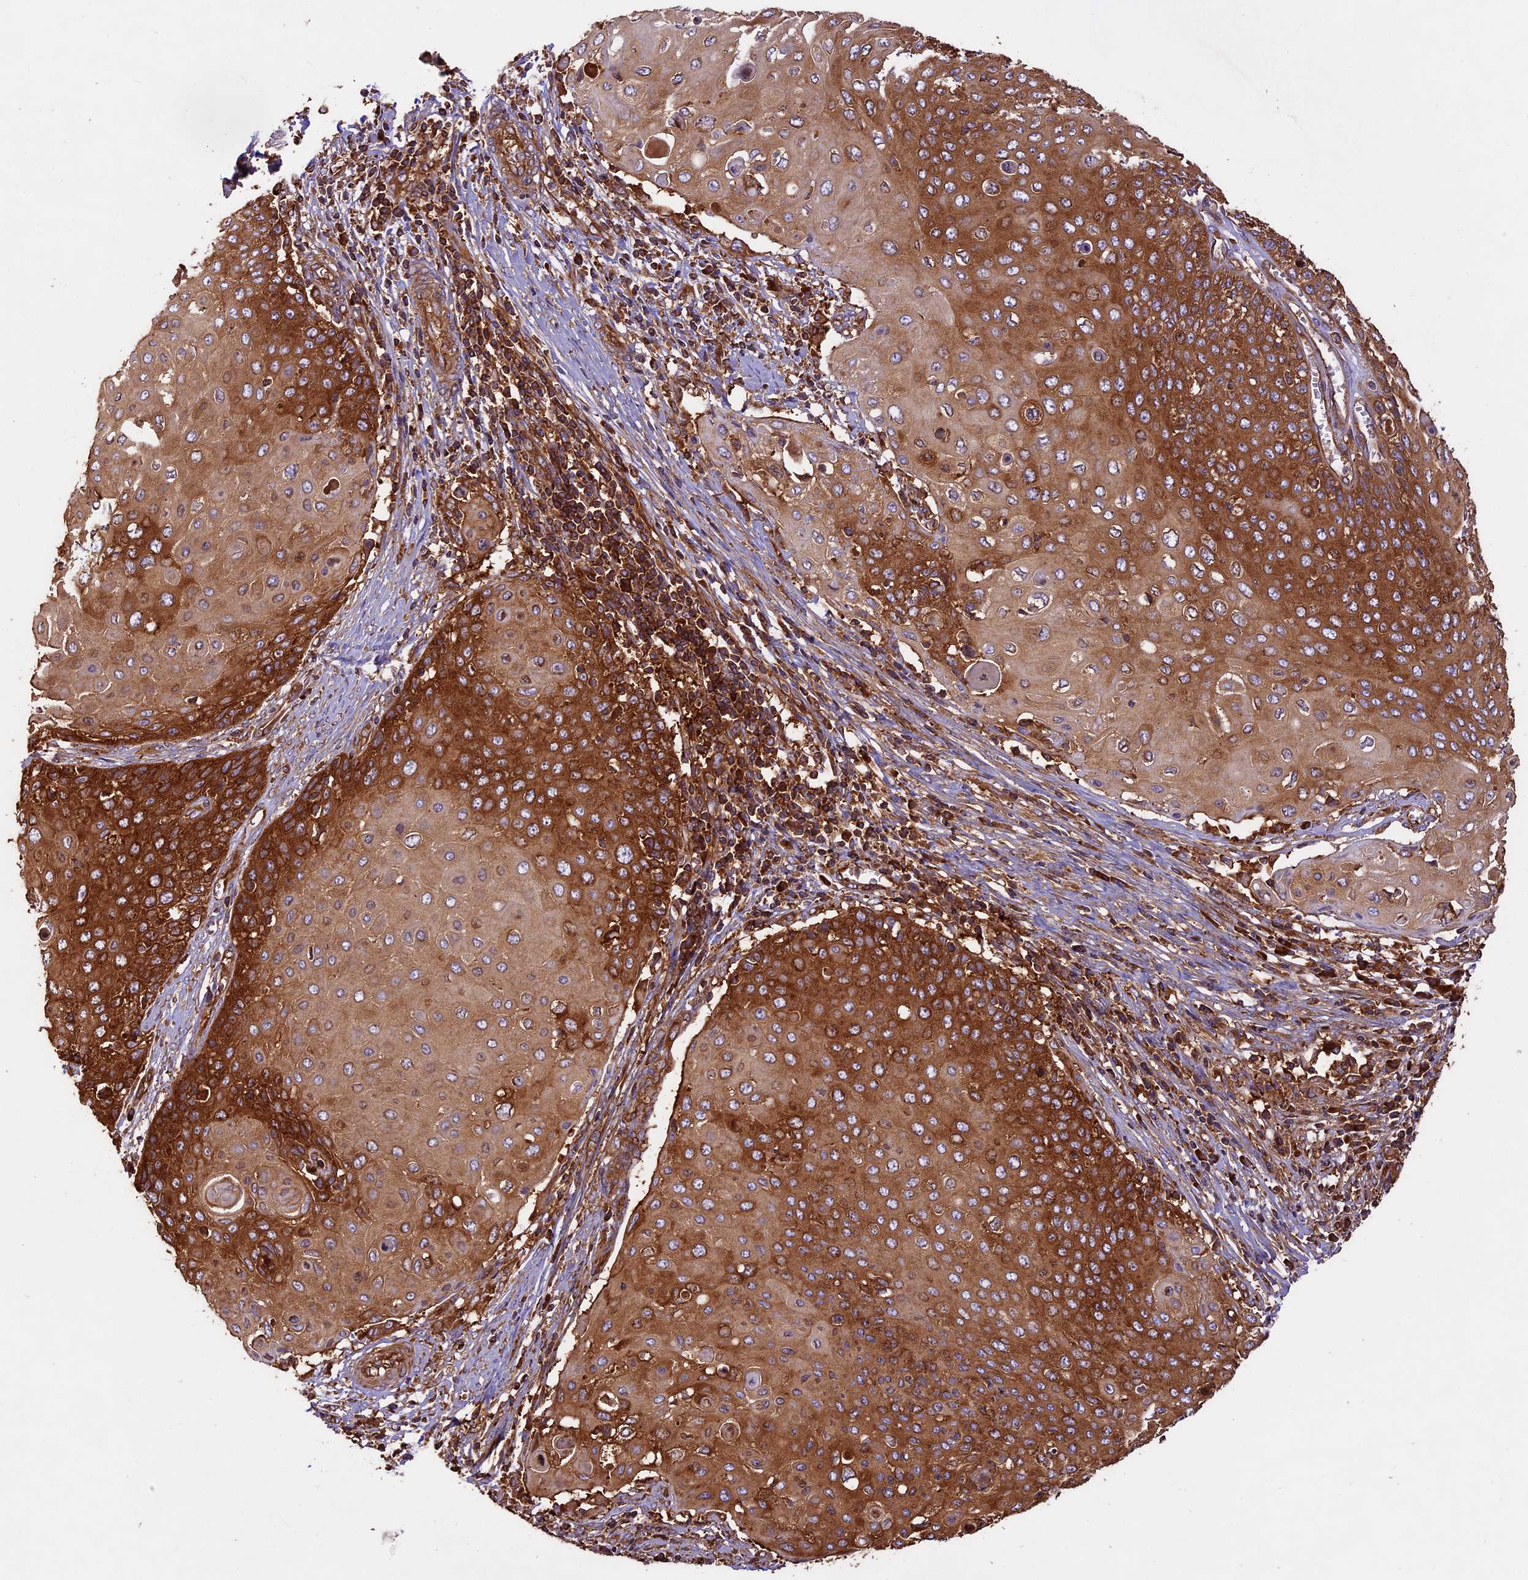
{"staining": {"intensity": "strong", "quantity": ">75%", "location": "cytoplasmic/membranous"}, "tissue": "cervical cancer", "cell_type": "Tumor cells", "image_type": "cancer", "snomed": [{"axis": "morphology", "description": "Squamous cell carcinoma, NOS"}, {"axis": "topography", "description": "Cervix"}], "caption": "Cervical squamous cell carcinoma was stained to show a protein in brown. There is high levels of strong cytoplasmic/membranous staining in about >75% of tumor cells.", "gene": "KARS1", "patient": {"sex": "female", "age": 39}}